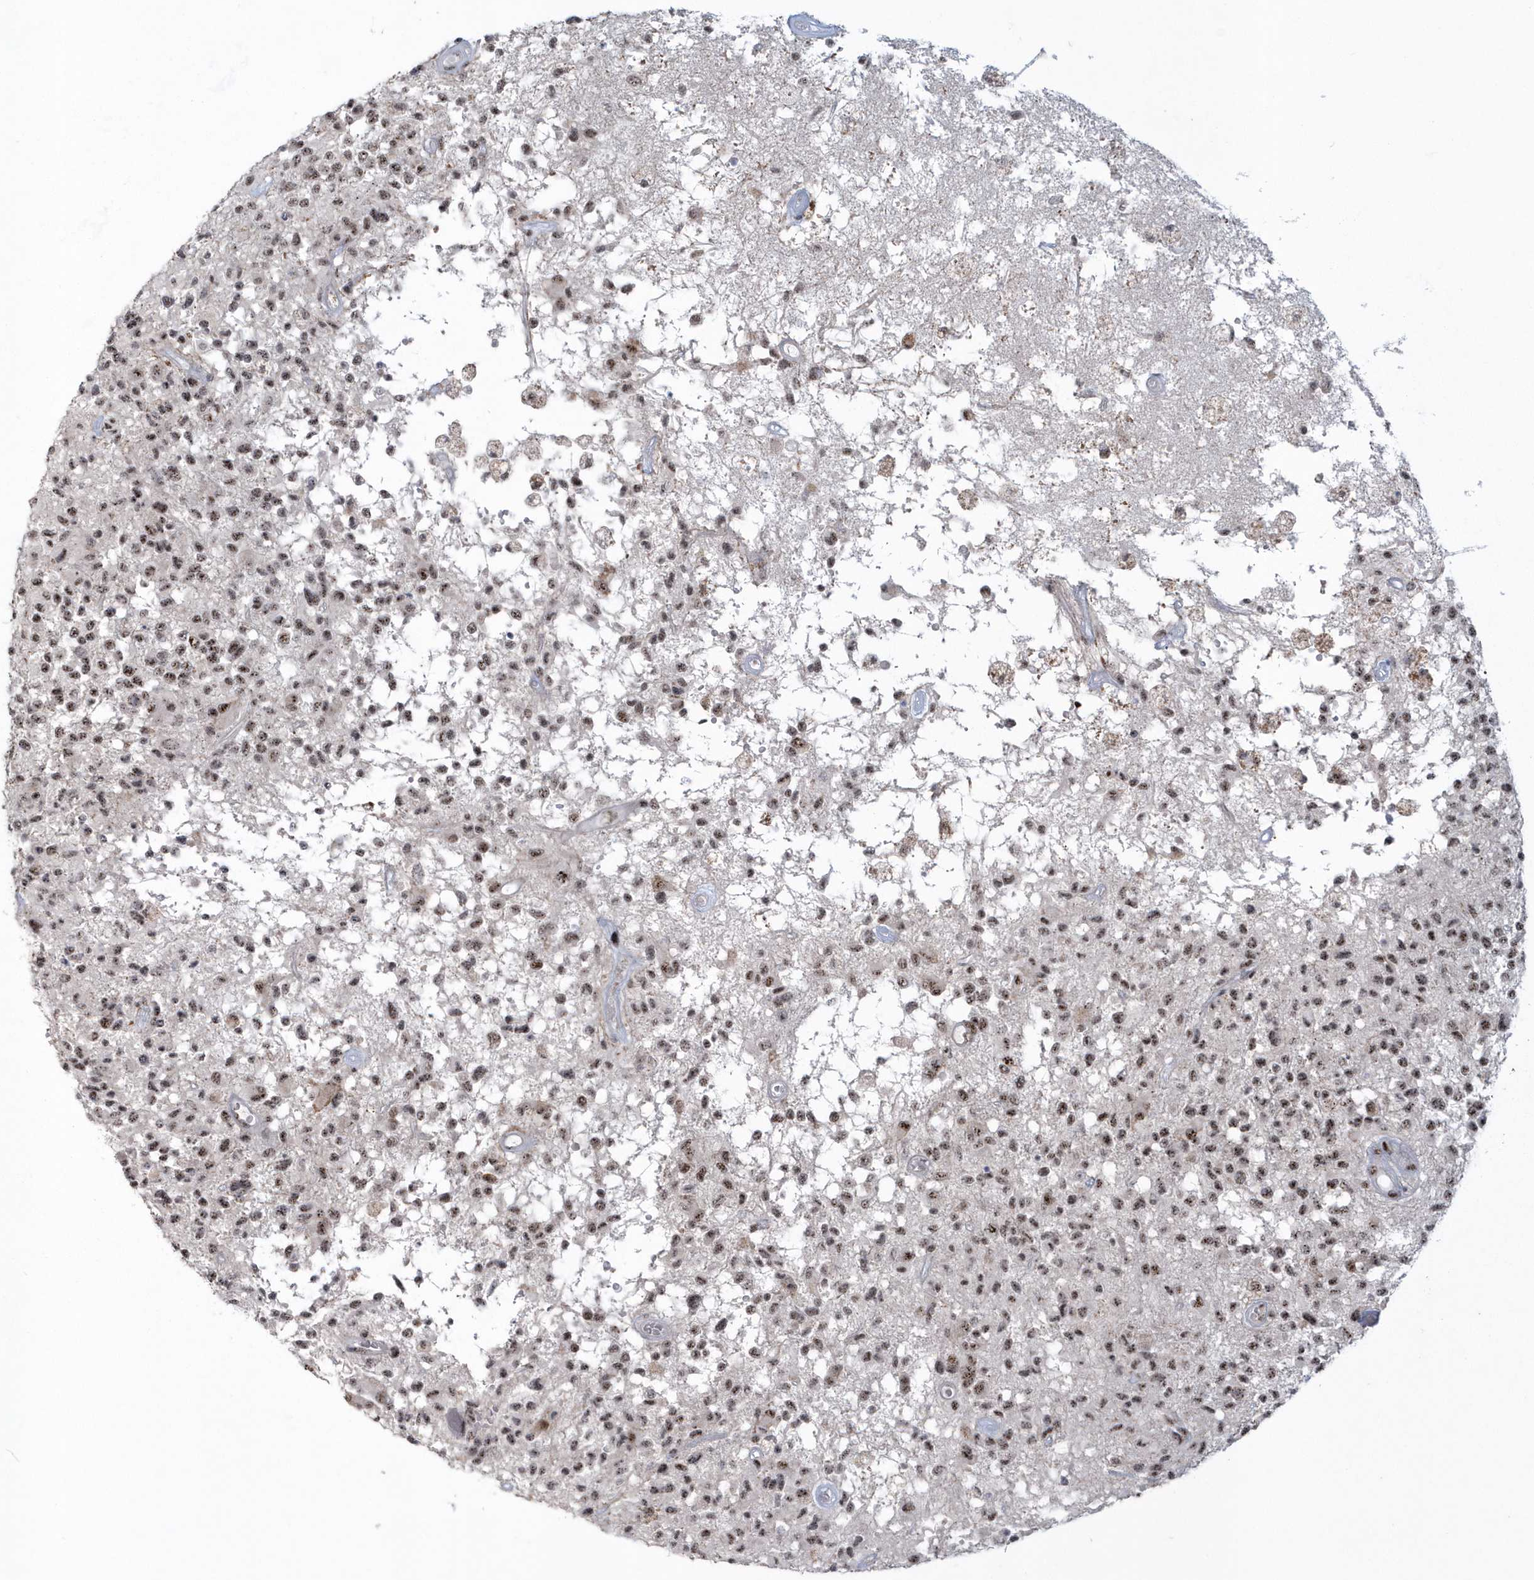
{"staining": {"intensity": "moderate", "quantity": ">75%", "location": "nuclear"}, "tissue": "glioma", "cell_type": "Tumor cells", "image_type": "cancer", "snomed": [{"axis": "morphology", "description": "Glioma, malignant, High grade"}, {"axis": "morphology", "description": "Glioblastoma, NOS"}, {"axis": "topography", "description": "Brain"}], "caption": "Immunohistochemistry of human malignant high-grade glioma exhibits medium levels of moderate nuclear expression in approximately >75% of tumor cells.", "gene": "KDM6B", "patient": {"sex": "male", "age": 60}}